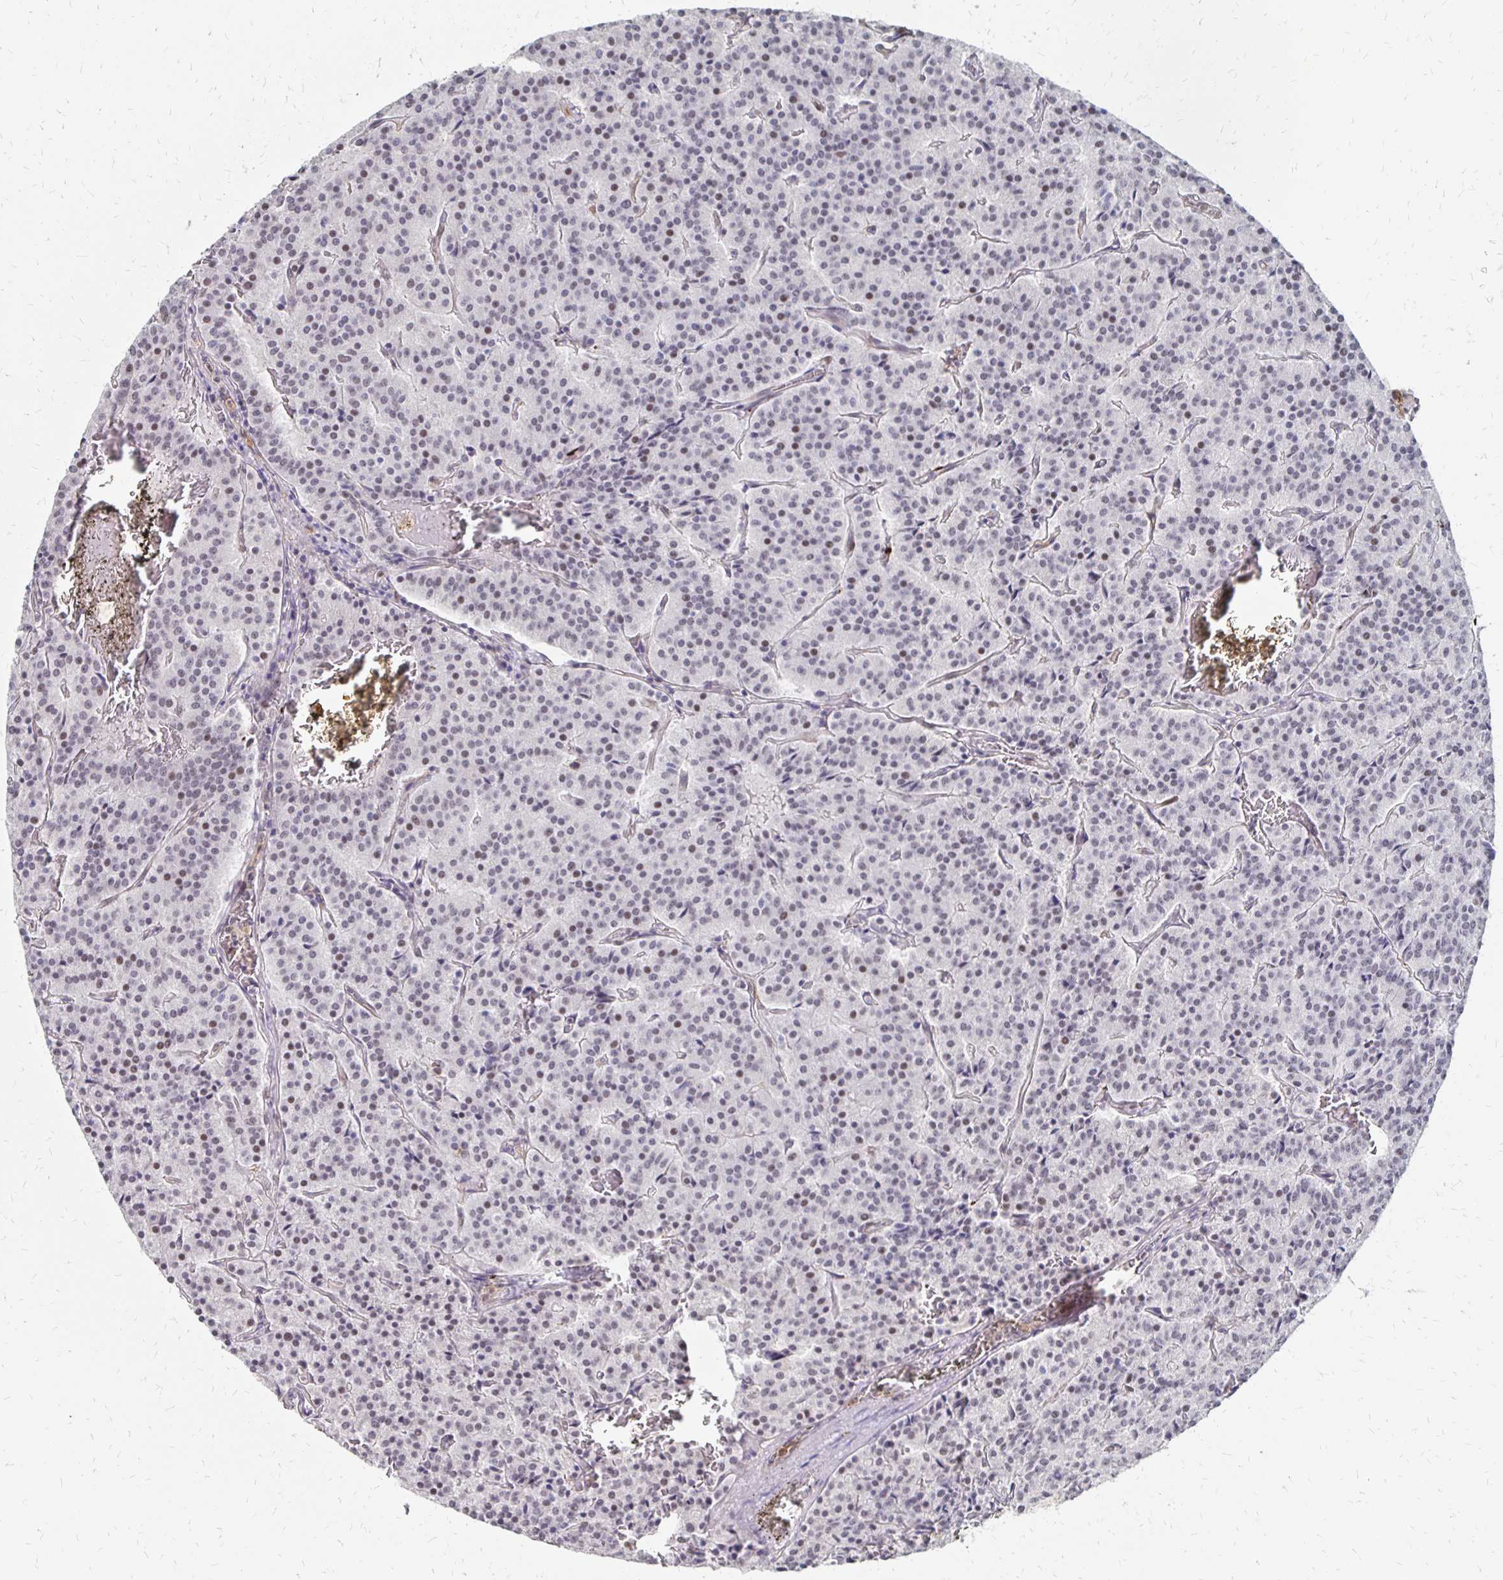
{"staining": {"intensity": "weak", "quantity": "<25%", "location": "nuclear"}, "tissue": "carcinoid", "cell_type": "Tumor cells", "image_type": "cancer", "snomed": [{"axis": "morphology", "description": "Carcinoid, malignant, NOS"}, {"axis": "topography", "description": "Lung"}], "caption": "Photomicrograph shows no significant protein staining in tumor cells of carcinoid.", "gene": "CLASRP", "patient": {"sex": "male", "age": 70}}